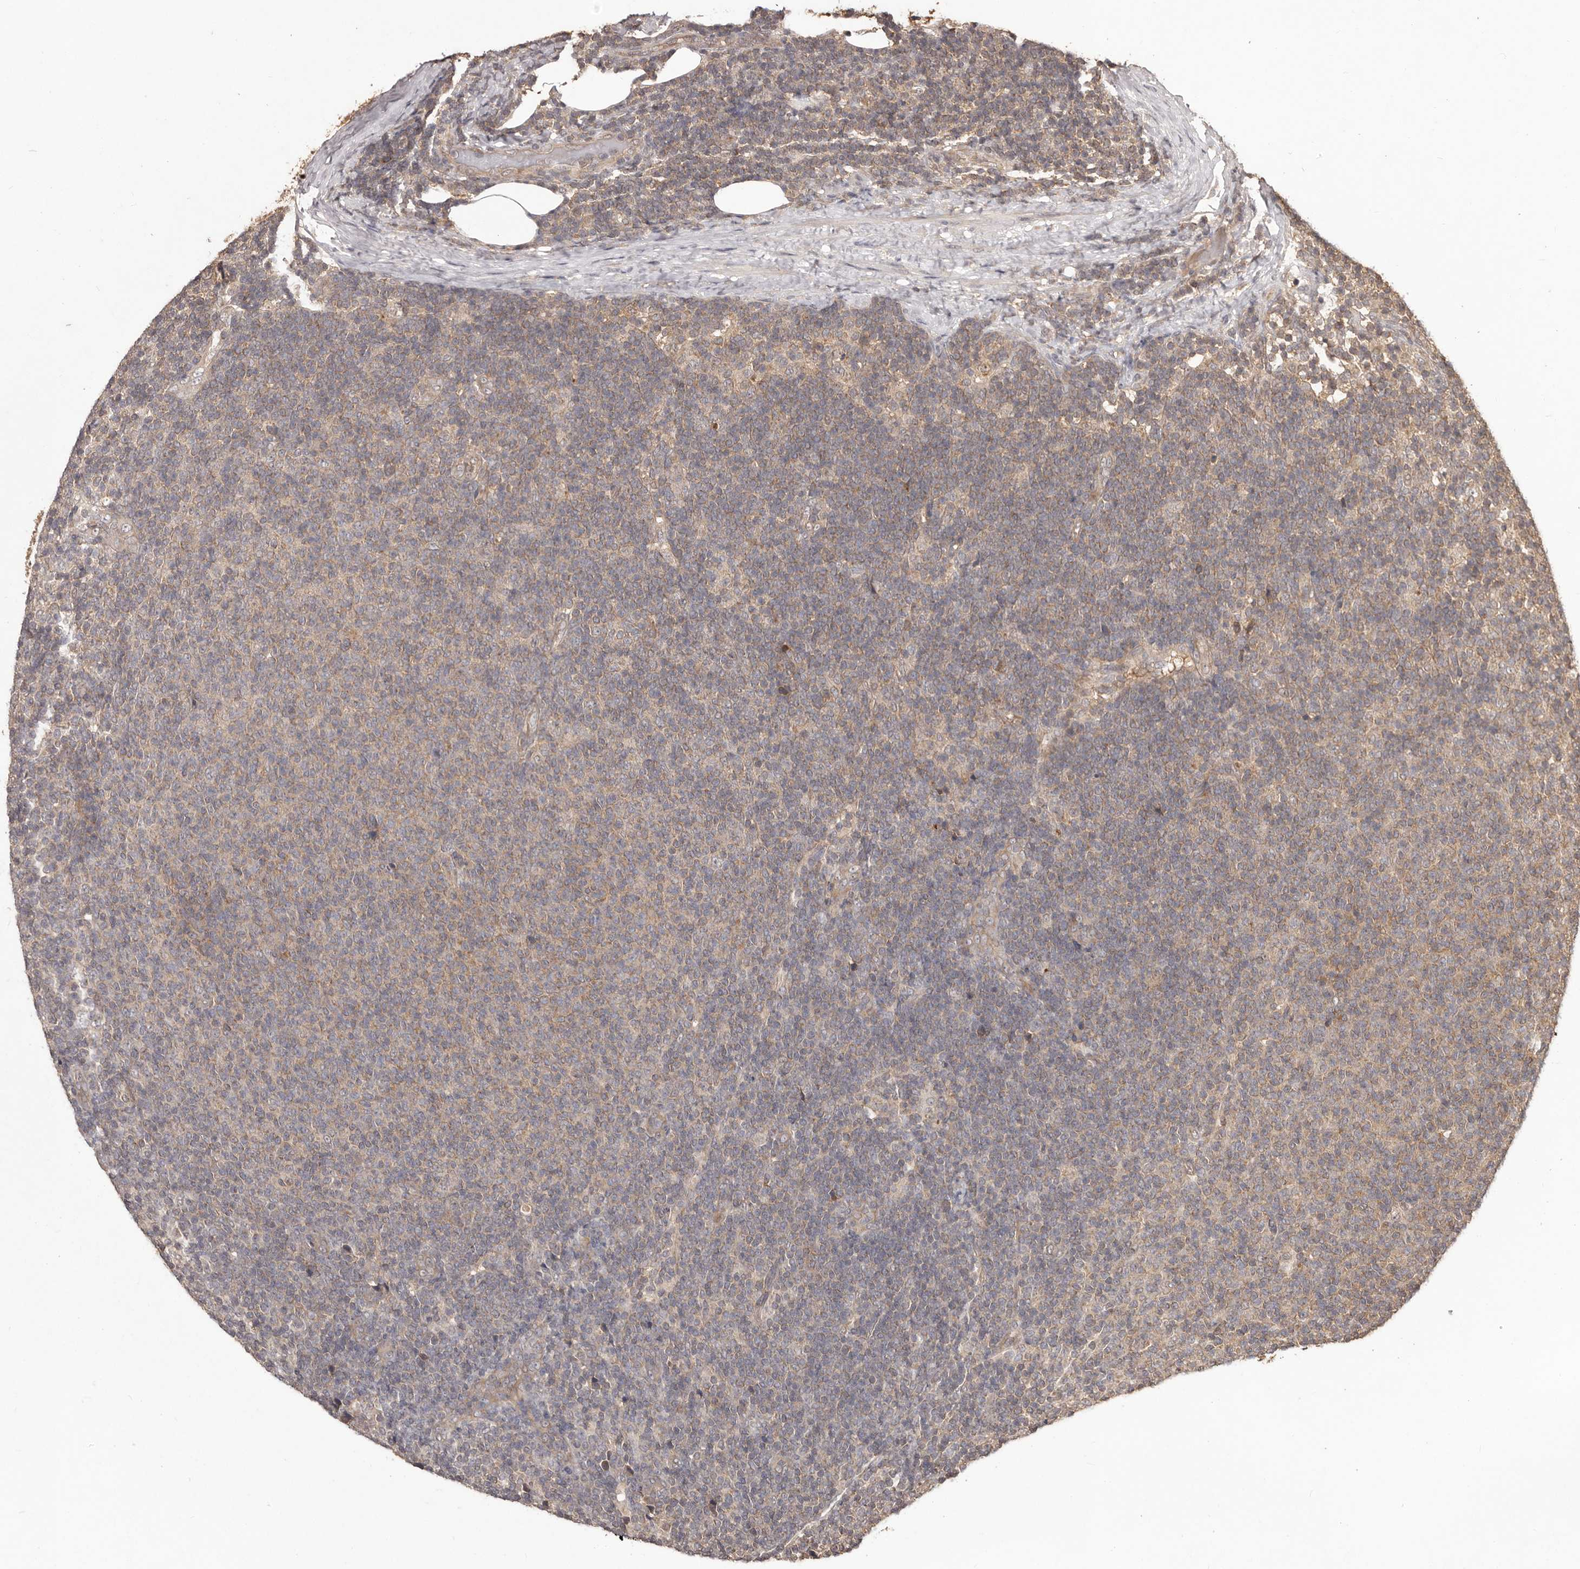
{"staining": {"intensity": "weak", "quantity": "<25%", "location": "cytoplasmic/membranous"}, "tissue": "lymphoma", "cell_type": "Tumor cells", "image_type": "cancer", "snomed": [{"axis": "morphology", "description": "Malignant lymphoma, non-Hodgkin's type, Low grade"}, {"axis": "topography", "description": "Lymph node"}], "caption": "The photomicrograph displays no staining of tumor cells in lymphoma.", "gene": "MTO1", "patient": {"sex": "male", "age": 66}}